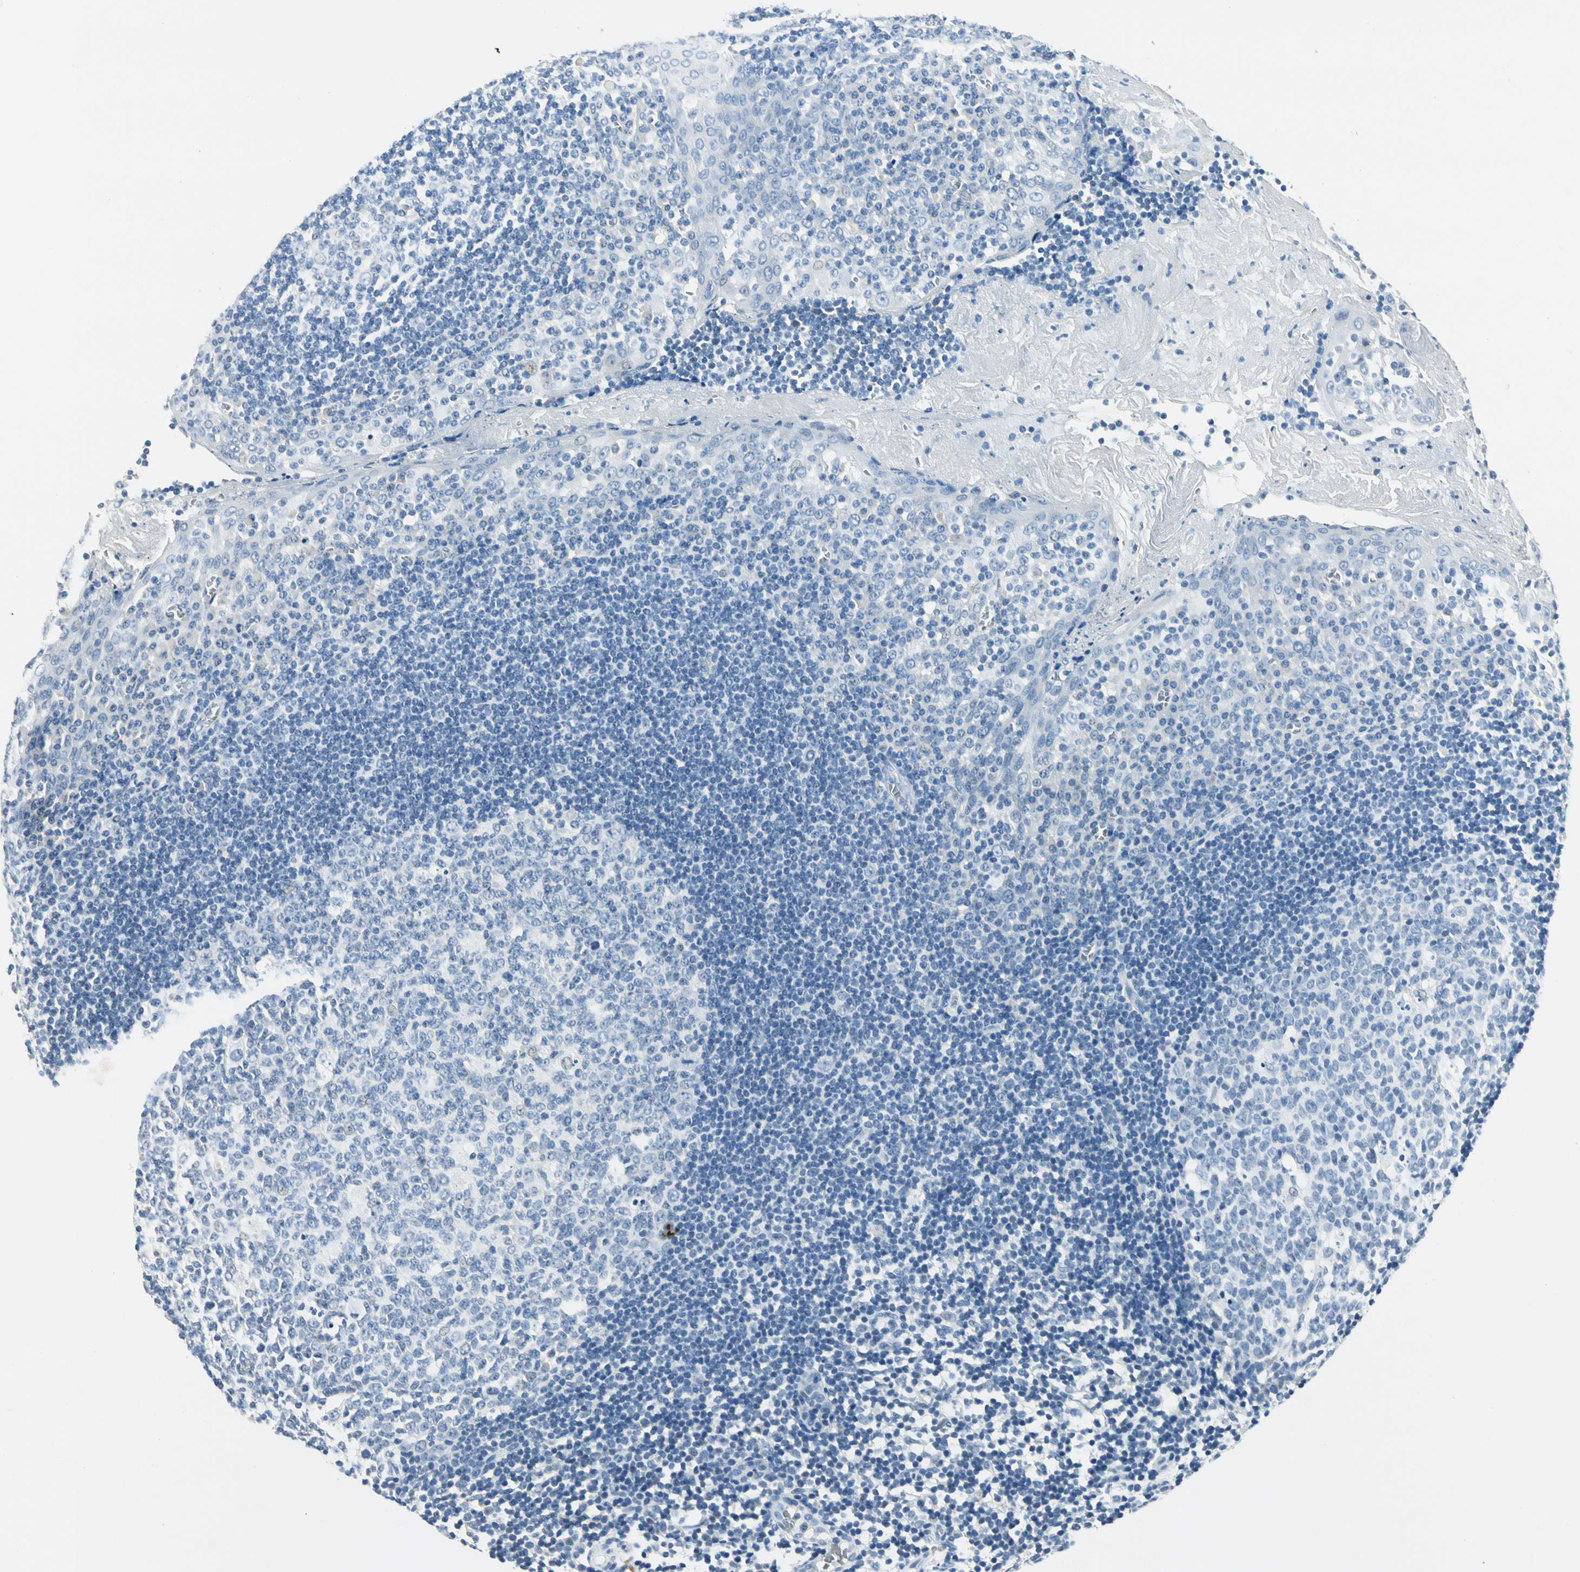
{"staining": {"intensity": "negative", "quantity": "none", "location": "none"}, "tissue": "tonsil", "cell_type": "Germinal center cells", "image_type": "normal", "snomed": [{"axis": "morphology", "description": "Normal tissue, NOS"}, {"axis": "topography", "description": "Tonsil"}], "caption": "Protein analysis of benign tonsil reveals no significant expression in germinal center cells. (DAB (3,3'-diaminobenzidine) immunohistochemistry visualized using brightfield microscopy, high magnification).", "gene": "CA1", "patient": {"sex": "female", "age": 41}}